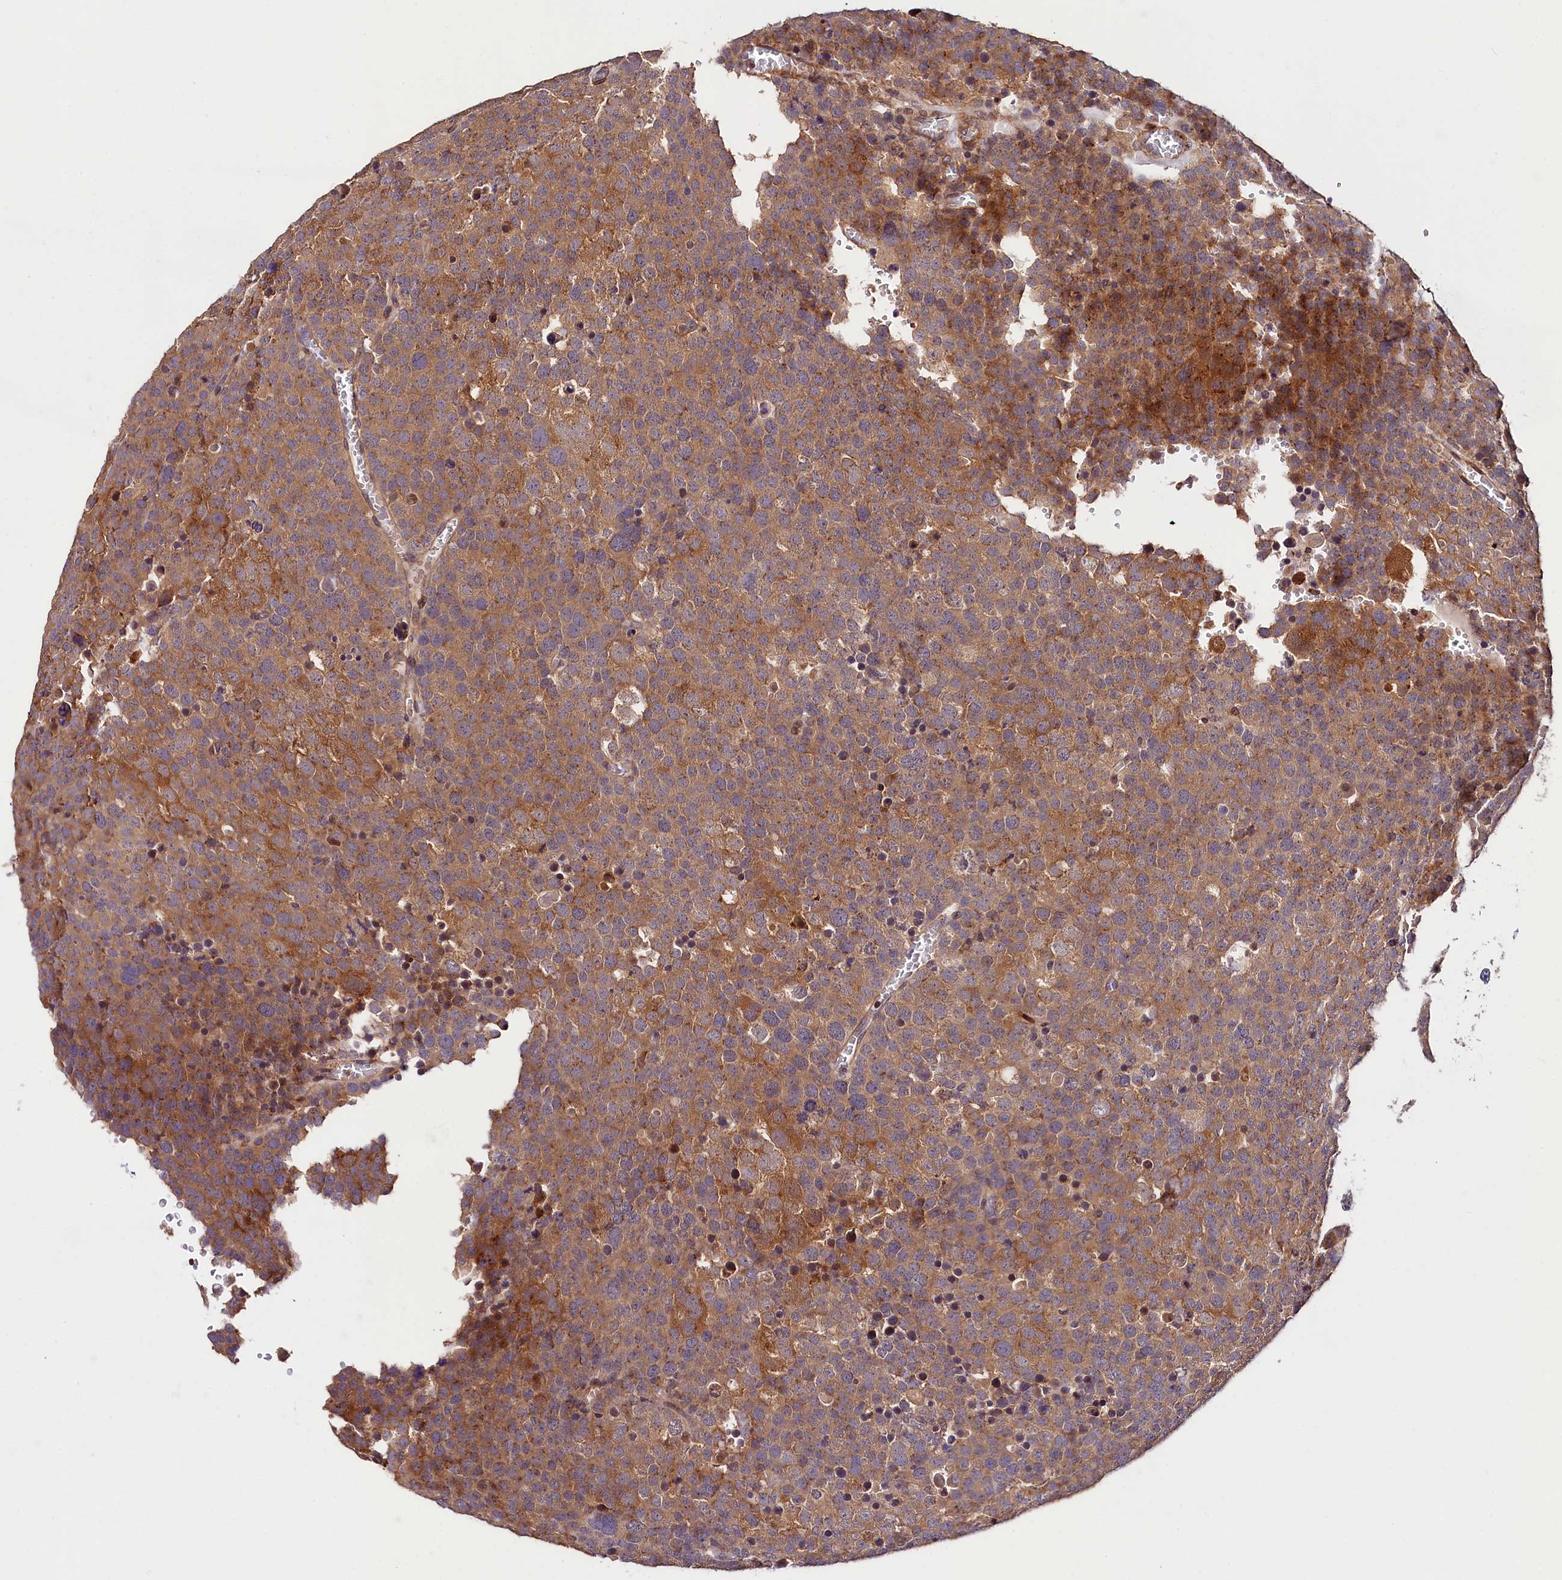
{"staining": {"intensity": "weak", "quantity": ">75%", "location": "cytoplasmic/membranous"}, "tissue": "testis cancer", "cell_type": "Tumor cells", "image_type": "cancer", "snomed": [{"axis": "morphology", "description": "Seminoma, NOS"}, {"axis": "topography", "description": "Testis"}], "caption": "An immunohistochemistry (IHC) image of neoplastic tissue is shown. Protein staining in brown shows weak cytoplasmic/membranous positivity in testis cancer (seminoma) within tumor cells.", "gene": "CHORDC1", "patient": {"sex": "male", "age": 71}}